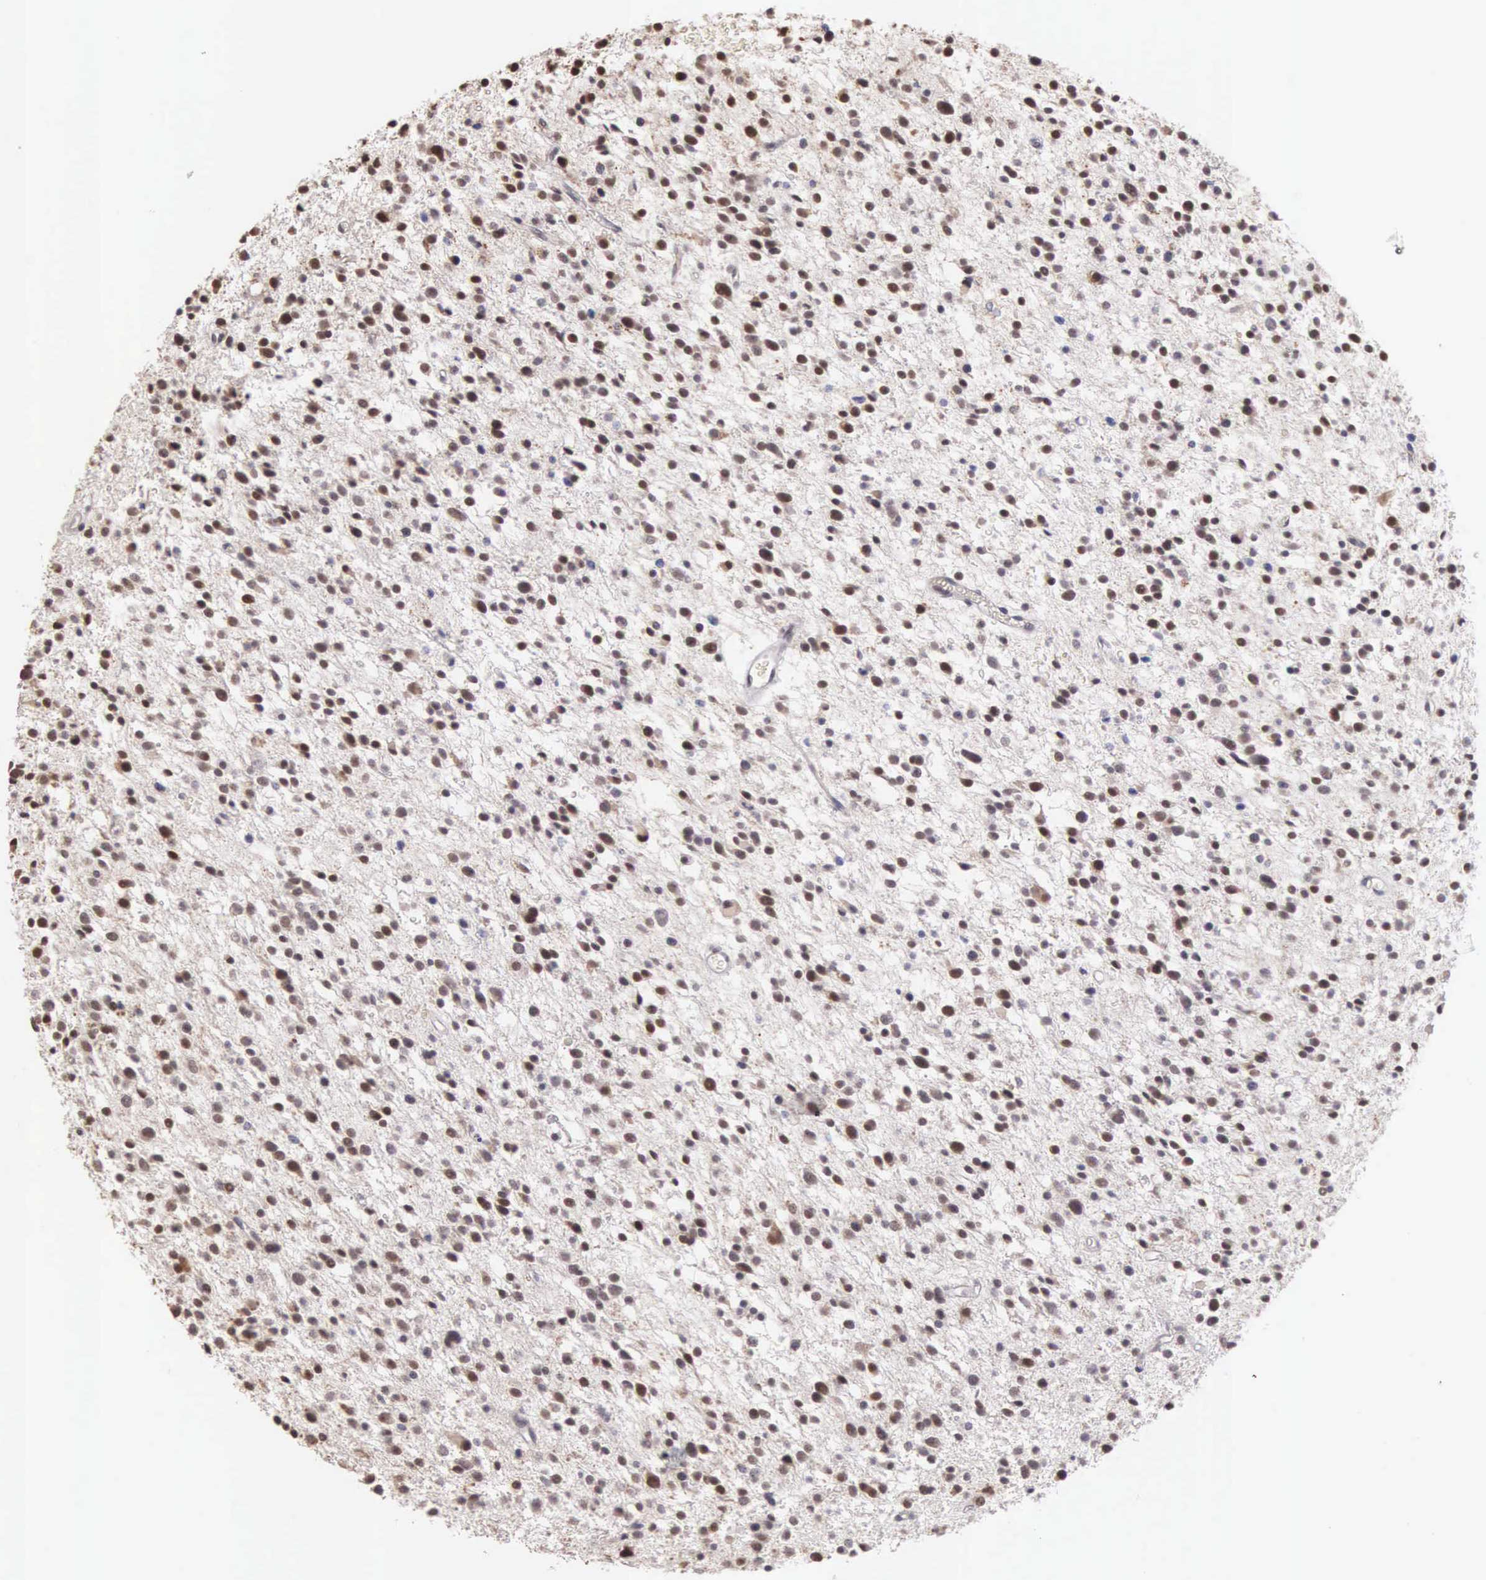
{"staining": {"intensity": "moderate", "quantity": "25%-75%", "location": "nuclear"}, "tissue": "glioma", "cell_type": "Tumor cells", "image_type": "cancer", "snomed": [{"axis": "morphology", "description": "Glioma, malignant, Low grade"}, {"axis": "topography", "description": "Brain"}], "caption": "Protein expression analysis of human malignant low-grade glioma reveals moderate nuclear staining in approximately 25%-75% of tumor cells.", "gene": "HMGXB4", "patient": {"sex": "female", "age": 36}}